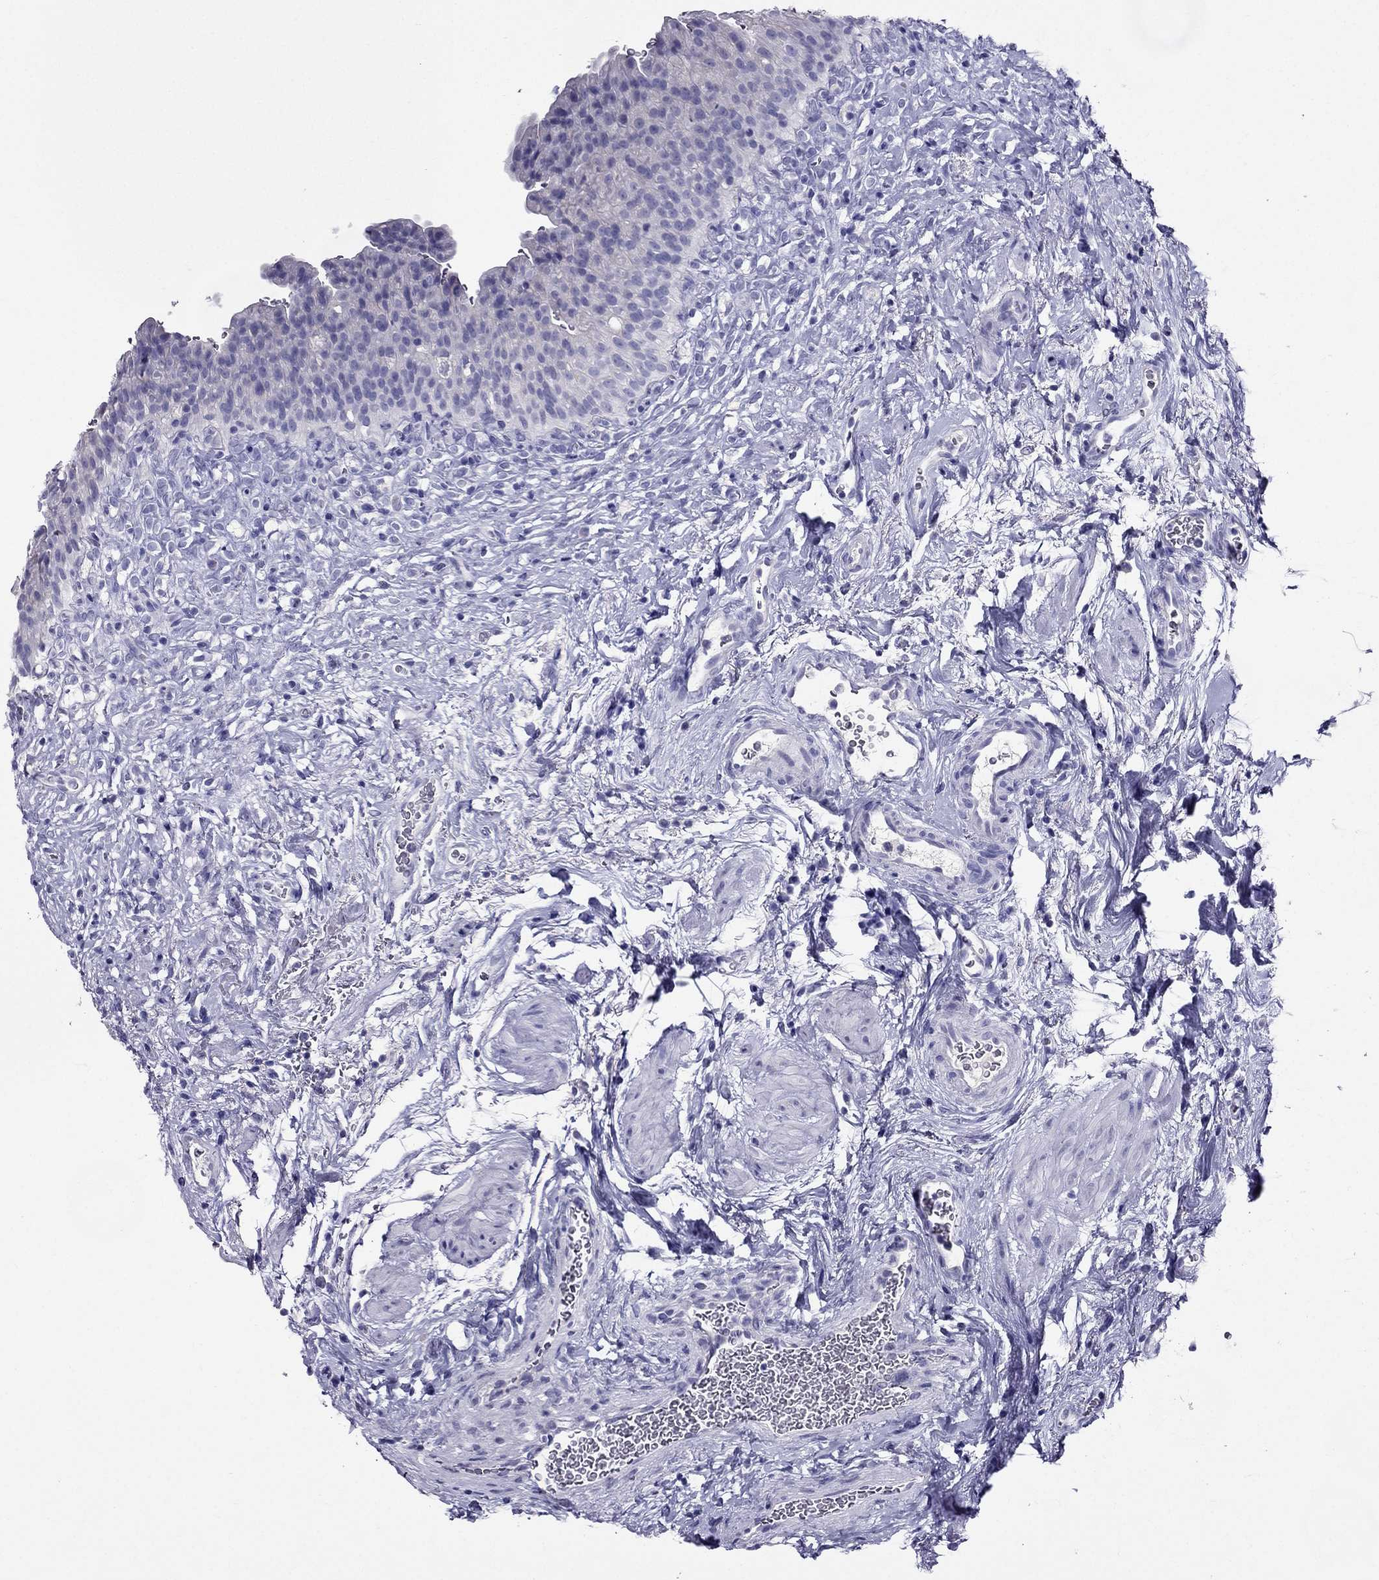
{"staining": {"intensity": "negative", "quantity": "none", "location": "none"}, "tissue": "urinary bladder", "cell_type": "Urothelial cells", "image_type": "normal", "snomed": [{"axis": "morphology", "description": "Normal tissue, NOS"}, {"axis": "topography", "description": "Urinary bladder"}], "caption": "This is a image of immunohistochemistry staining of unremarkable urinary bladder, which shows no expression in urothelial cells.", "gene": "ZNF541", "patient": {"sex": "male", "age": 76}}